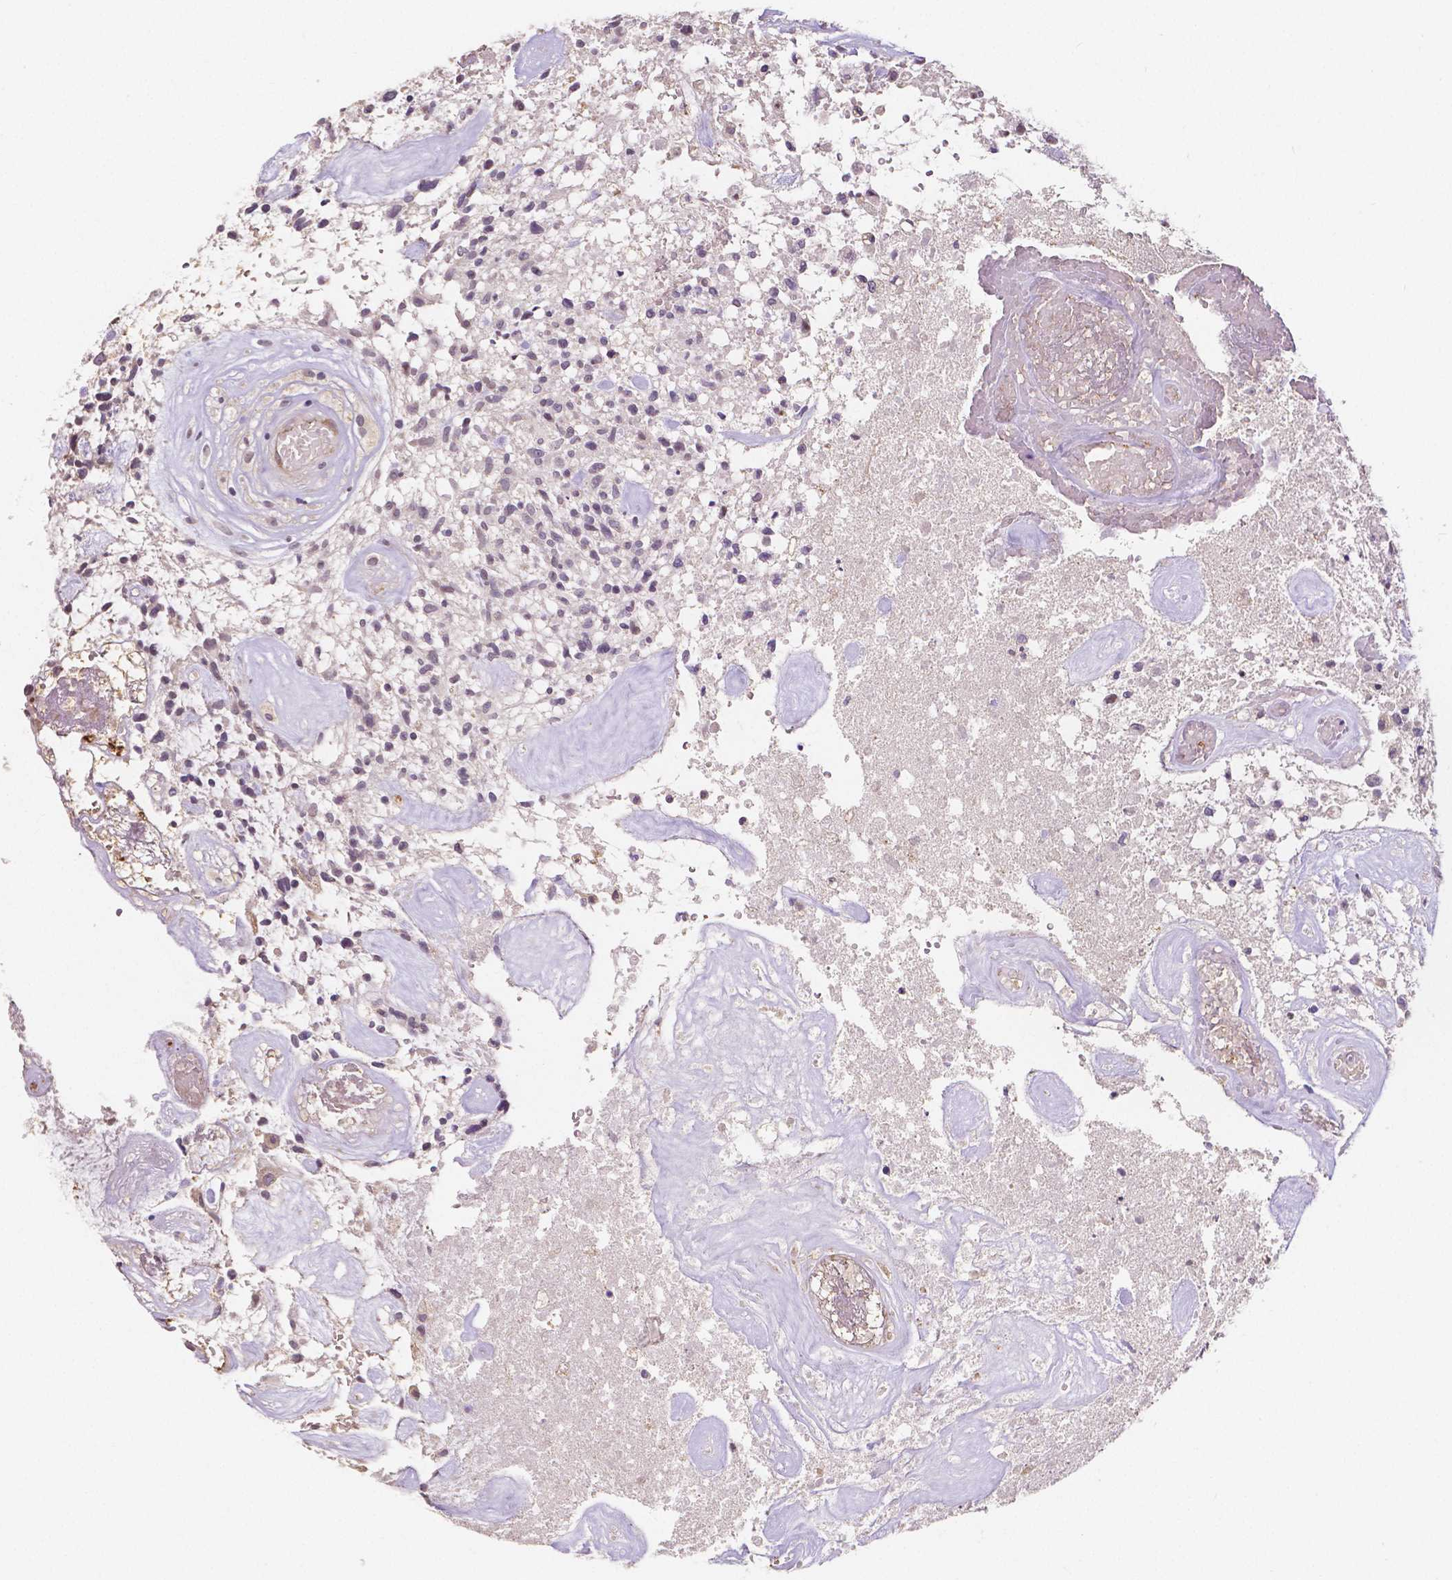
{"staining": {"intensity": "negative", "quantity": "none", "location": "none"}, "tissue": "glioma", "cell_type": "Tumor cells", "image_type": "cancer", "snomed": [{"axis": "morphology", "description": "Glioma, malignant, High grade"}, {"axis": "topography", "description": "Brain"}], "caption": "The histopathology image displays no significant staining in tumor cells of malignant glioma (high-grade).", "gene": "ELAVL2", "patient": {"sex": "male", "age": 75}}